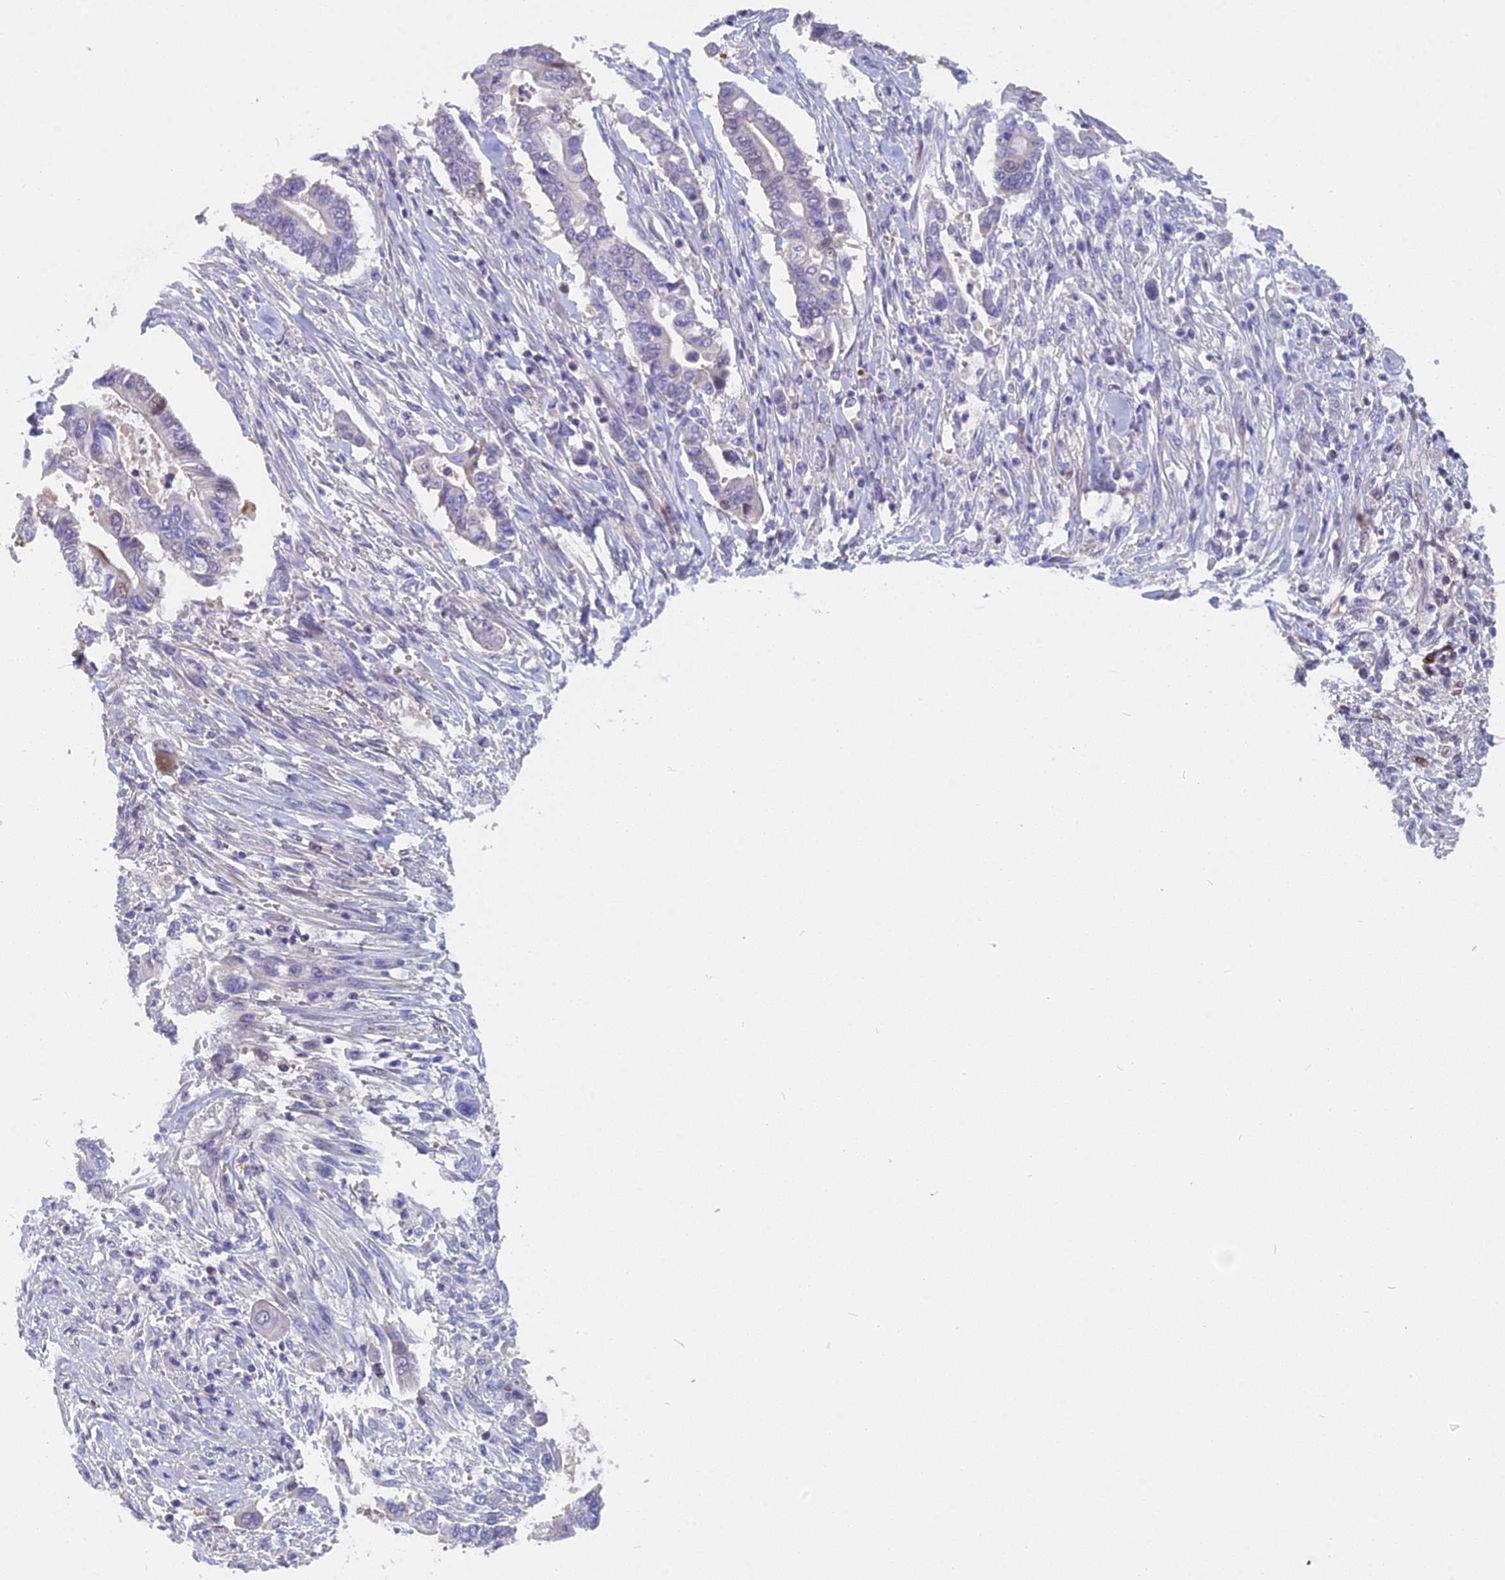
{"staining": {"intensity": "negative", "quantity": "none", "location": "none"}, "tissue": "pancreatic cancer", "cell_type": "Tumor cells", "image_type": "cancer", "snomed": [{"axis": "morphology", "description": "Adenocarcinoma, NOS"}, {"axis": "topography", "description": "Pancreas"}], "caption": "A high-resolution histopathology image shows IHC staining of pancreatic cancer, which reveals no significant positivity in tumor cells. The staining was performed using DAB (3,3'-diaminobenzidine) to visualize the protein expression in brown, while the nuclei were stained in blue with hematoxylin (Magnification: 20x).", "gene": "NKPD1", "patient": {"sex": "male", "age": 68}}